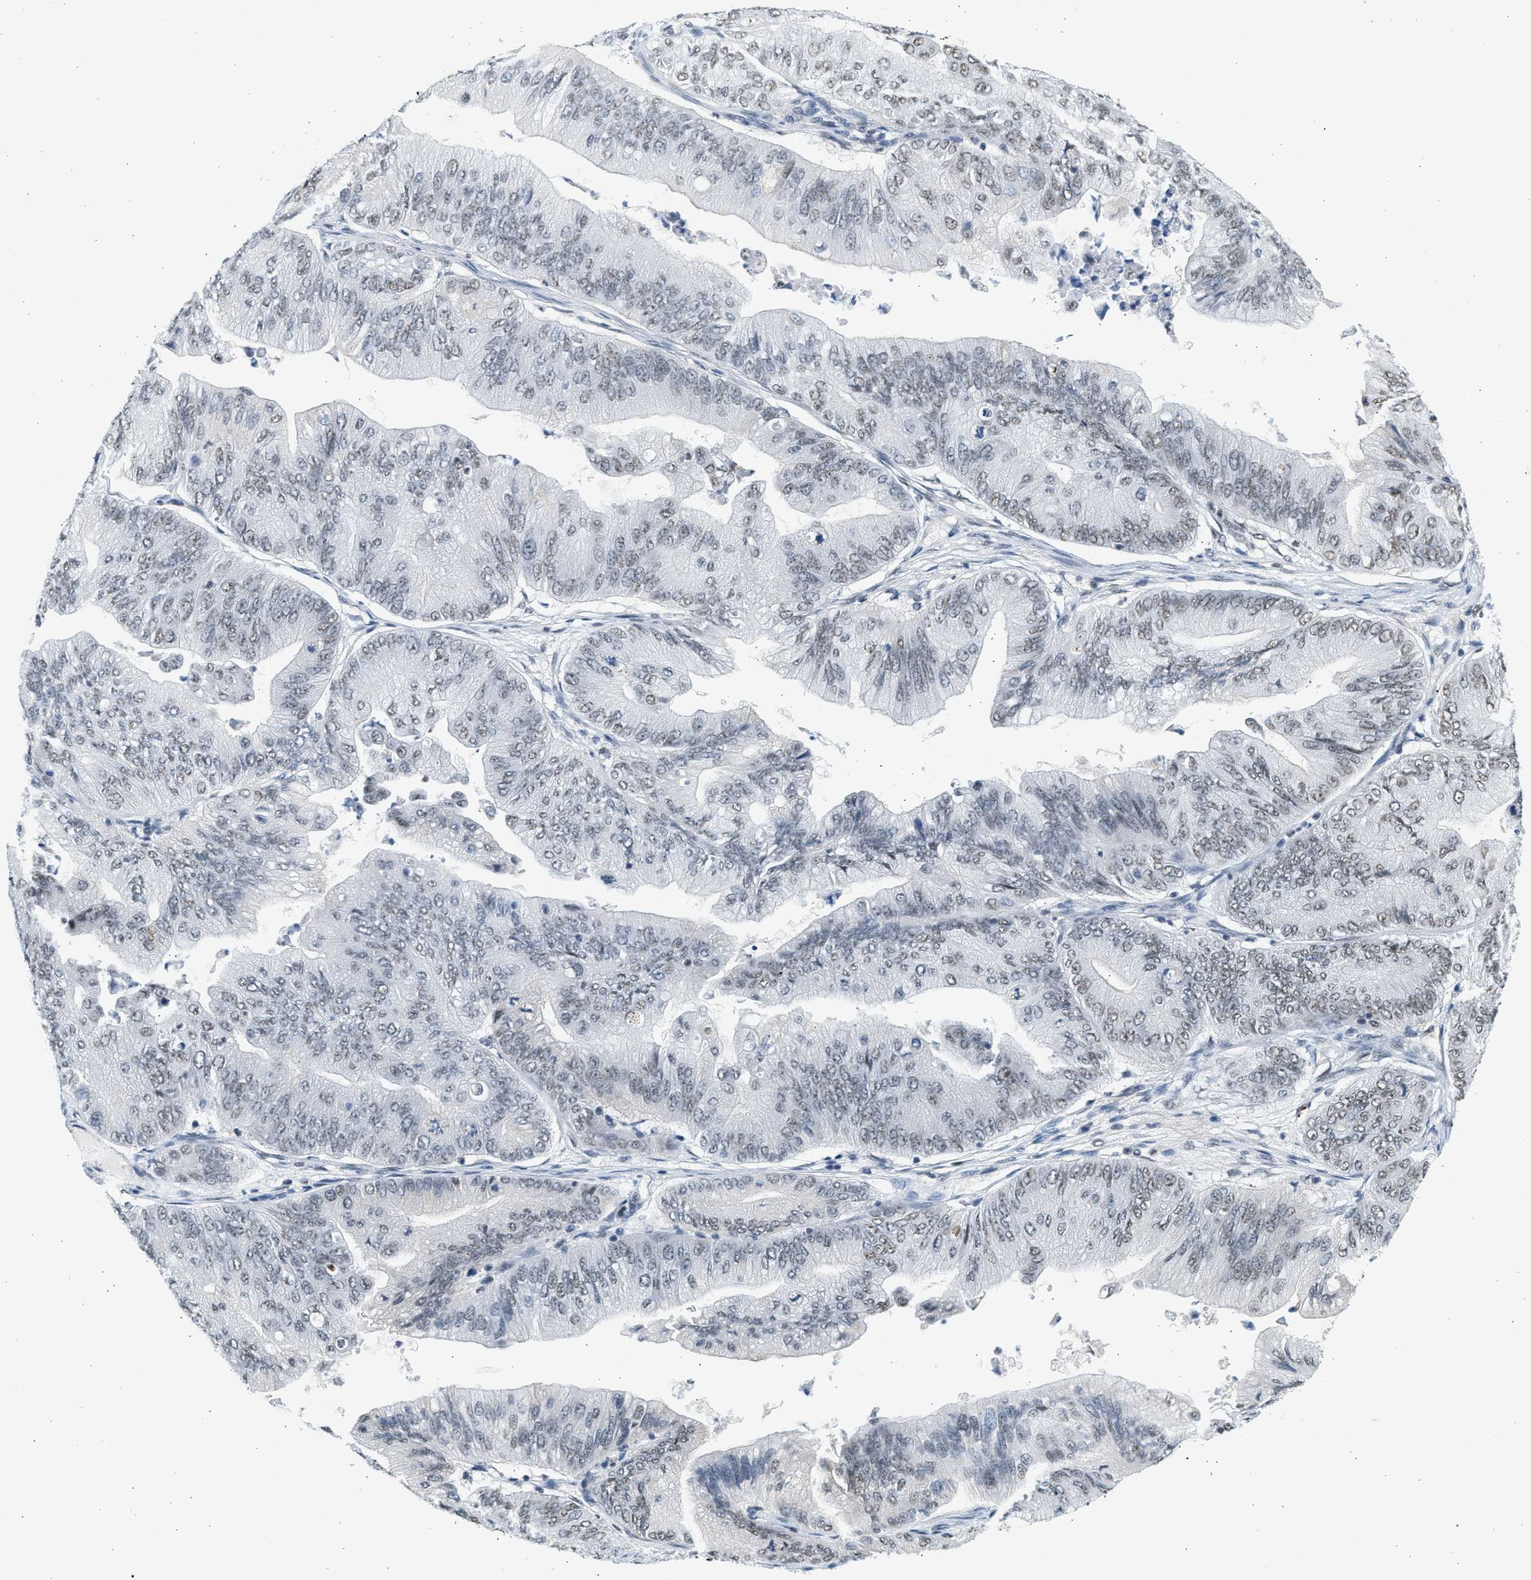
{"staining": {"intensity": "weak", "quantity": "25%-75%", "location": "nuclear"}, "tissue": "ovarian cancer", "cell_type": "Tumor cells", "image_type": "cancer", "snomed": [{"axis": "morphology", "description": "Cystadenocarcinoma, mucinous, NOS"}, {"axis": "topography", "description": "Ovary"}], "caption": "Immunohistochemical staining of human ovarian cancer (mucinous cystadenocarcinoma) displays weak nuclear protein staining in about 25%-75% of tumor cells.", "gene": "HIPK1", "patient": {"sex": "female", "age": 61}}